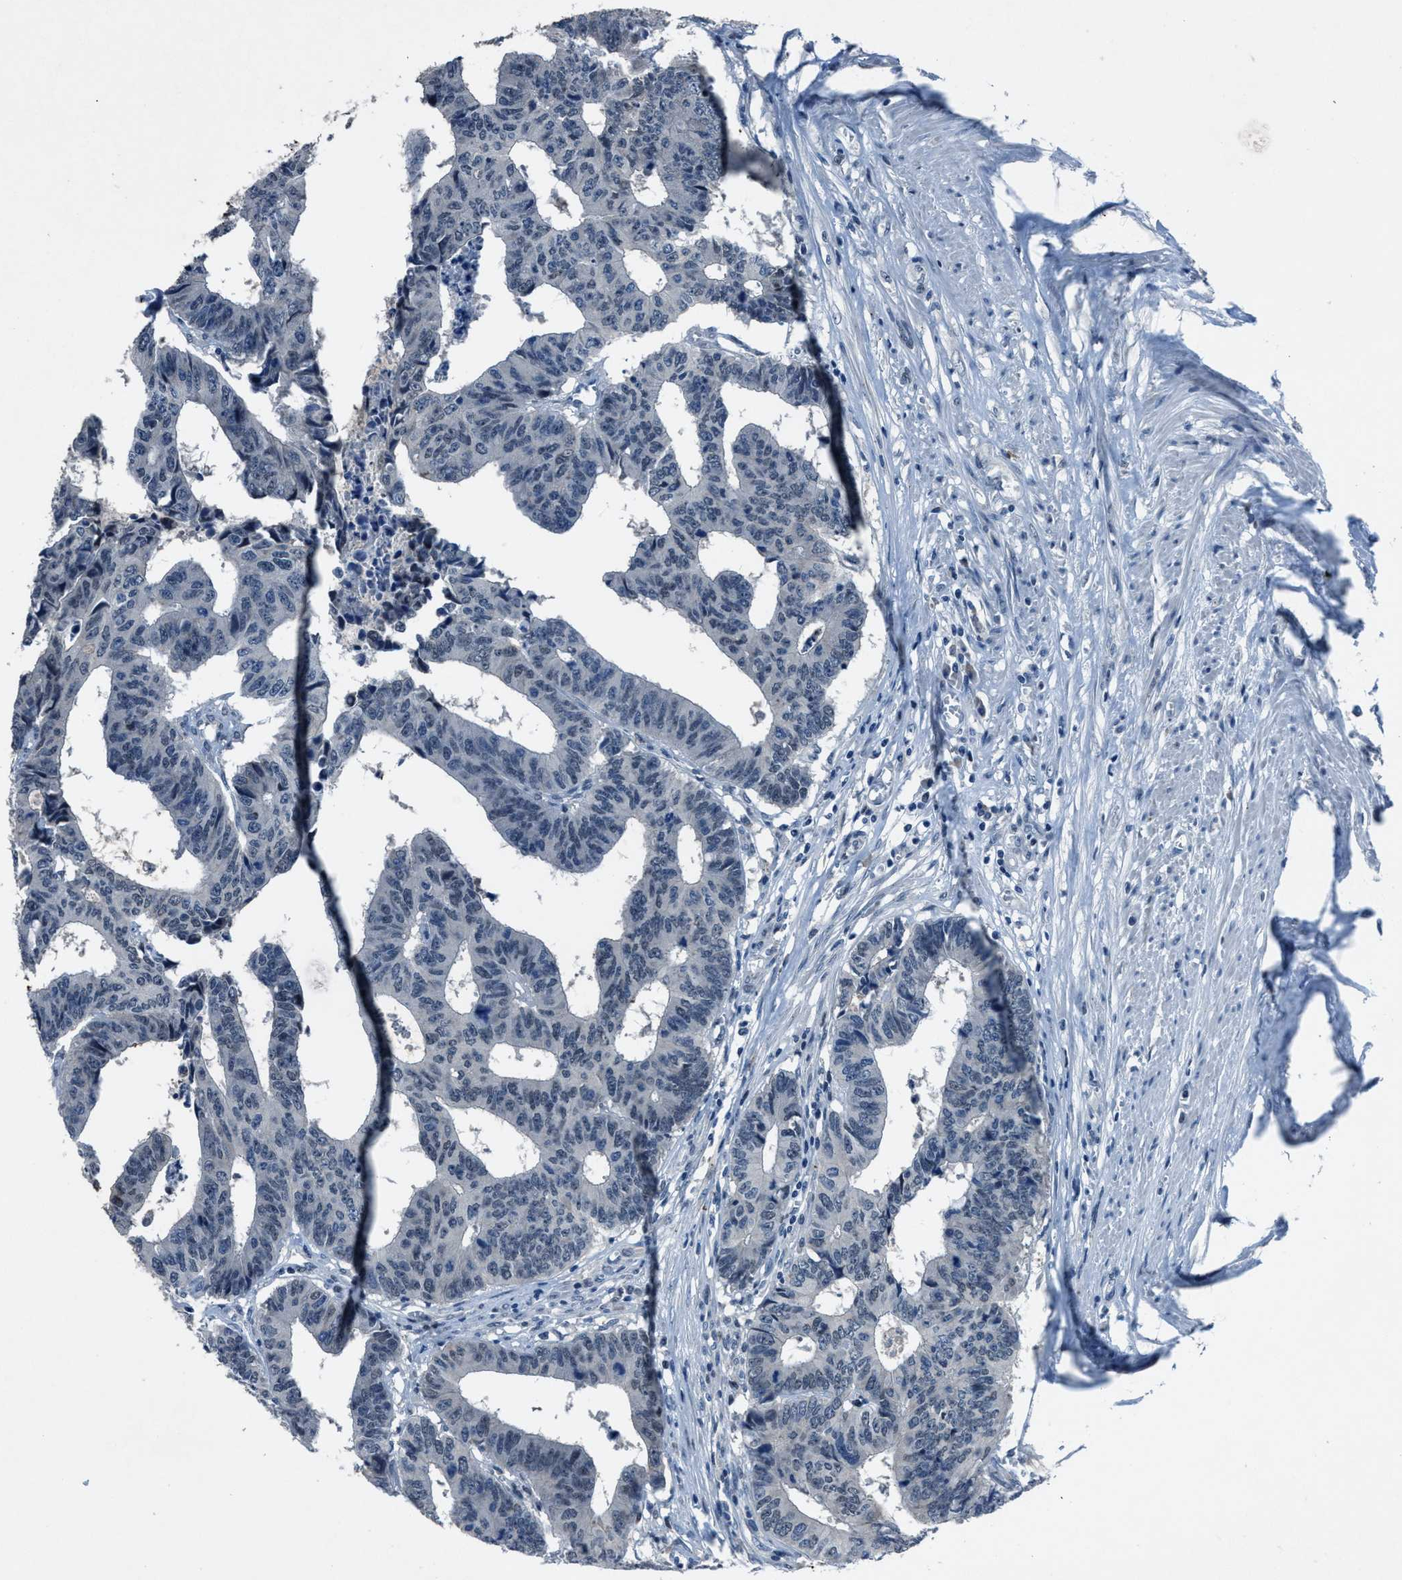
{"staining": {"intensity": "negative", "quantity": "none", "location": "none"}, "tissue": "colorectal cancer", "cell_type": "Tumor cells", "image_type": "cancer", "snomed": [{"axis": "morphology", "description": "Adenocarcinoma, NOS"}, {"axis": "topography", "description": "Rectum"}], "caption": "Tumor cells show no significant protein staining in colorectal adenocarcinoma.", "gene": "DUSP19", "patient": {"sex": "male", "age": 84}}